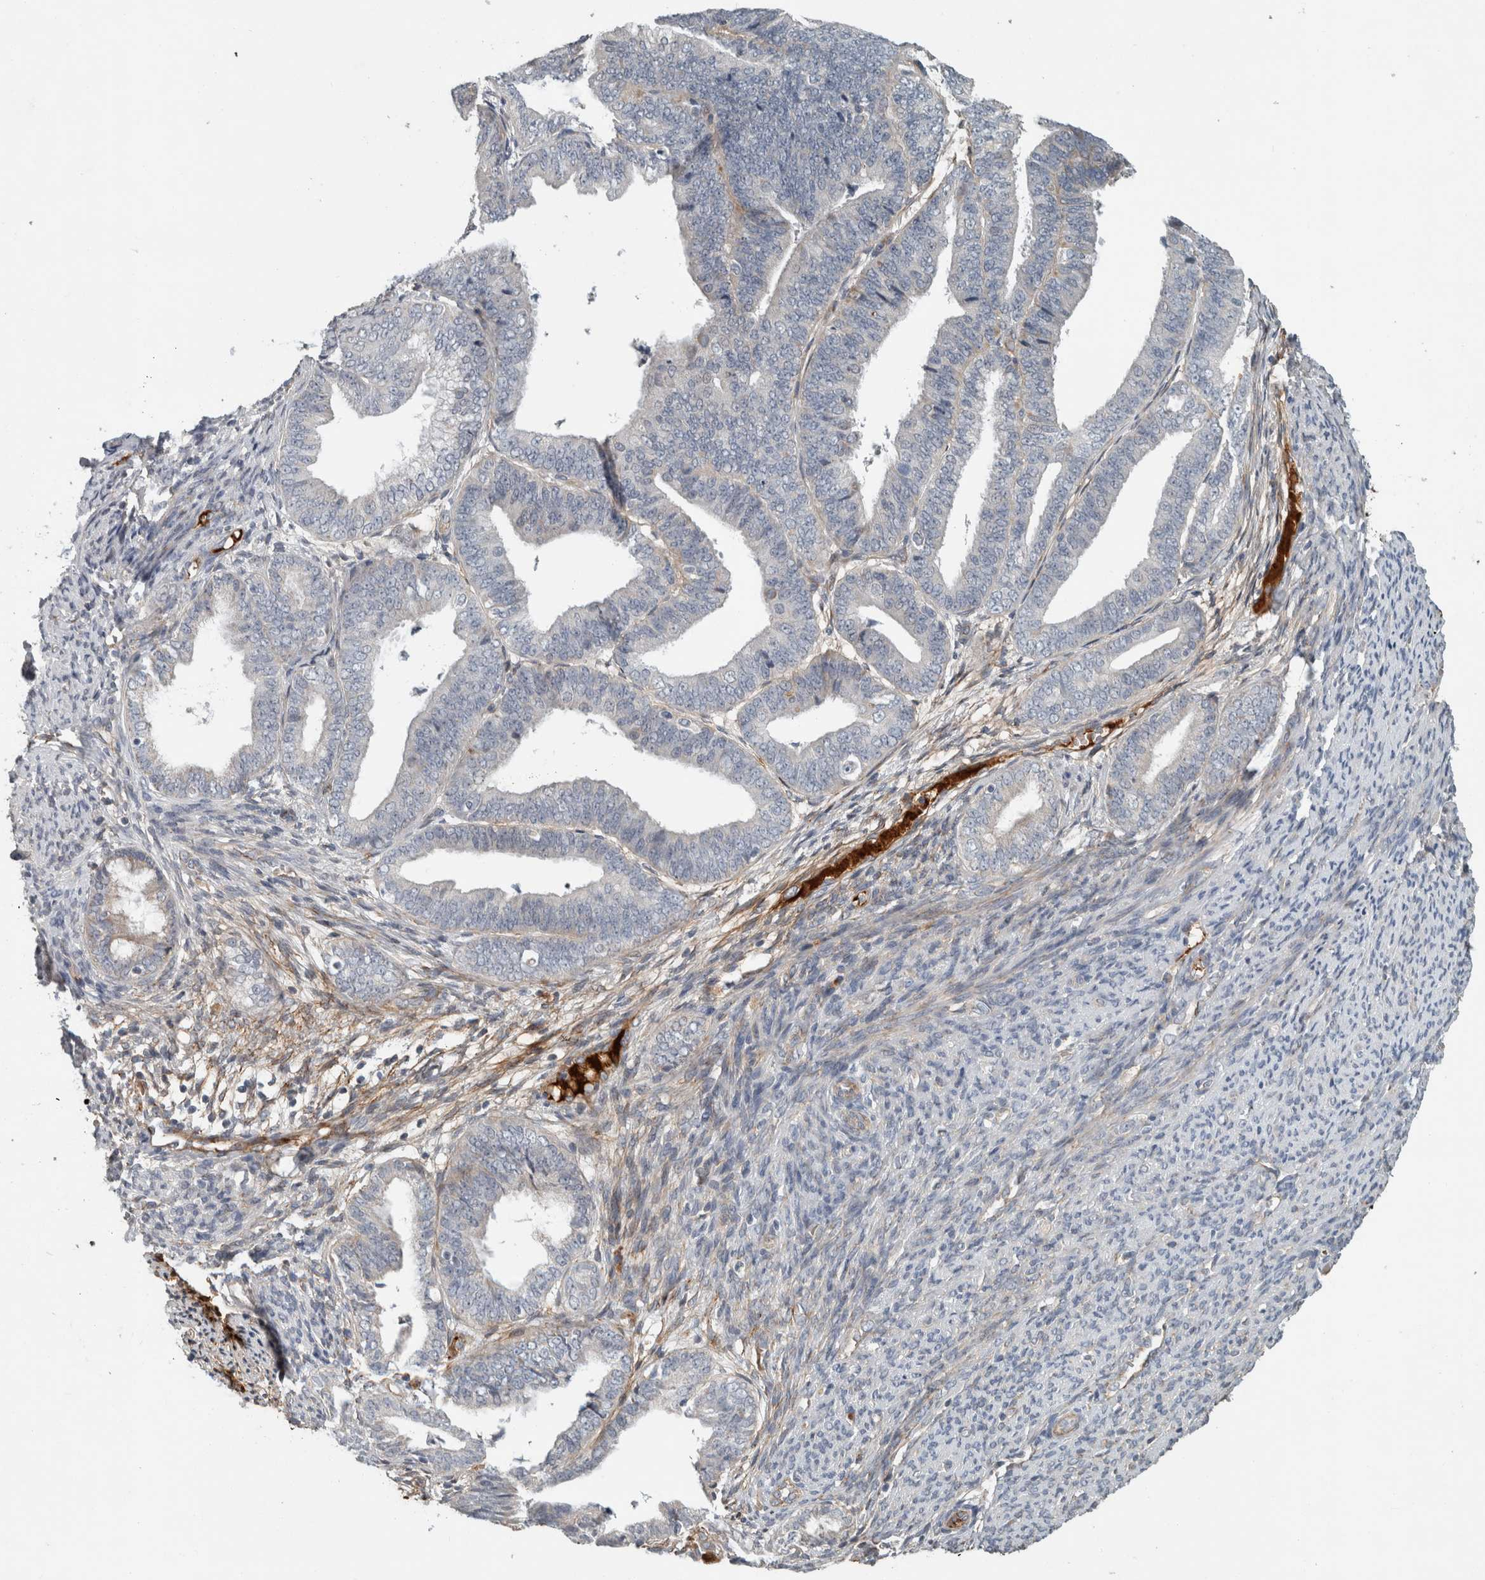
{"staining": {"intensity": "negative", "quantity": "none", "location": "none"}, "tissue": "endometrial cancer", "cell_type": "Tumor cells", "image_type": "cancer", "snomed": [{"axis": "morphology", "description": "Adenocarcinoma, NOS"}, {"axis": "topography", "description": "Endometrium"}], "caption": "Immunohistochemical staining of human adenocarcinoma (endometrial) shows no significant positivity in tumor cells.", "gene": "FN1", "patient": {"sex": "female", "age": 63}}